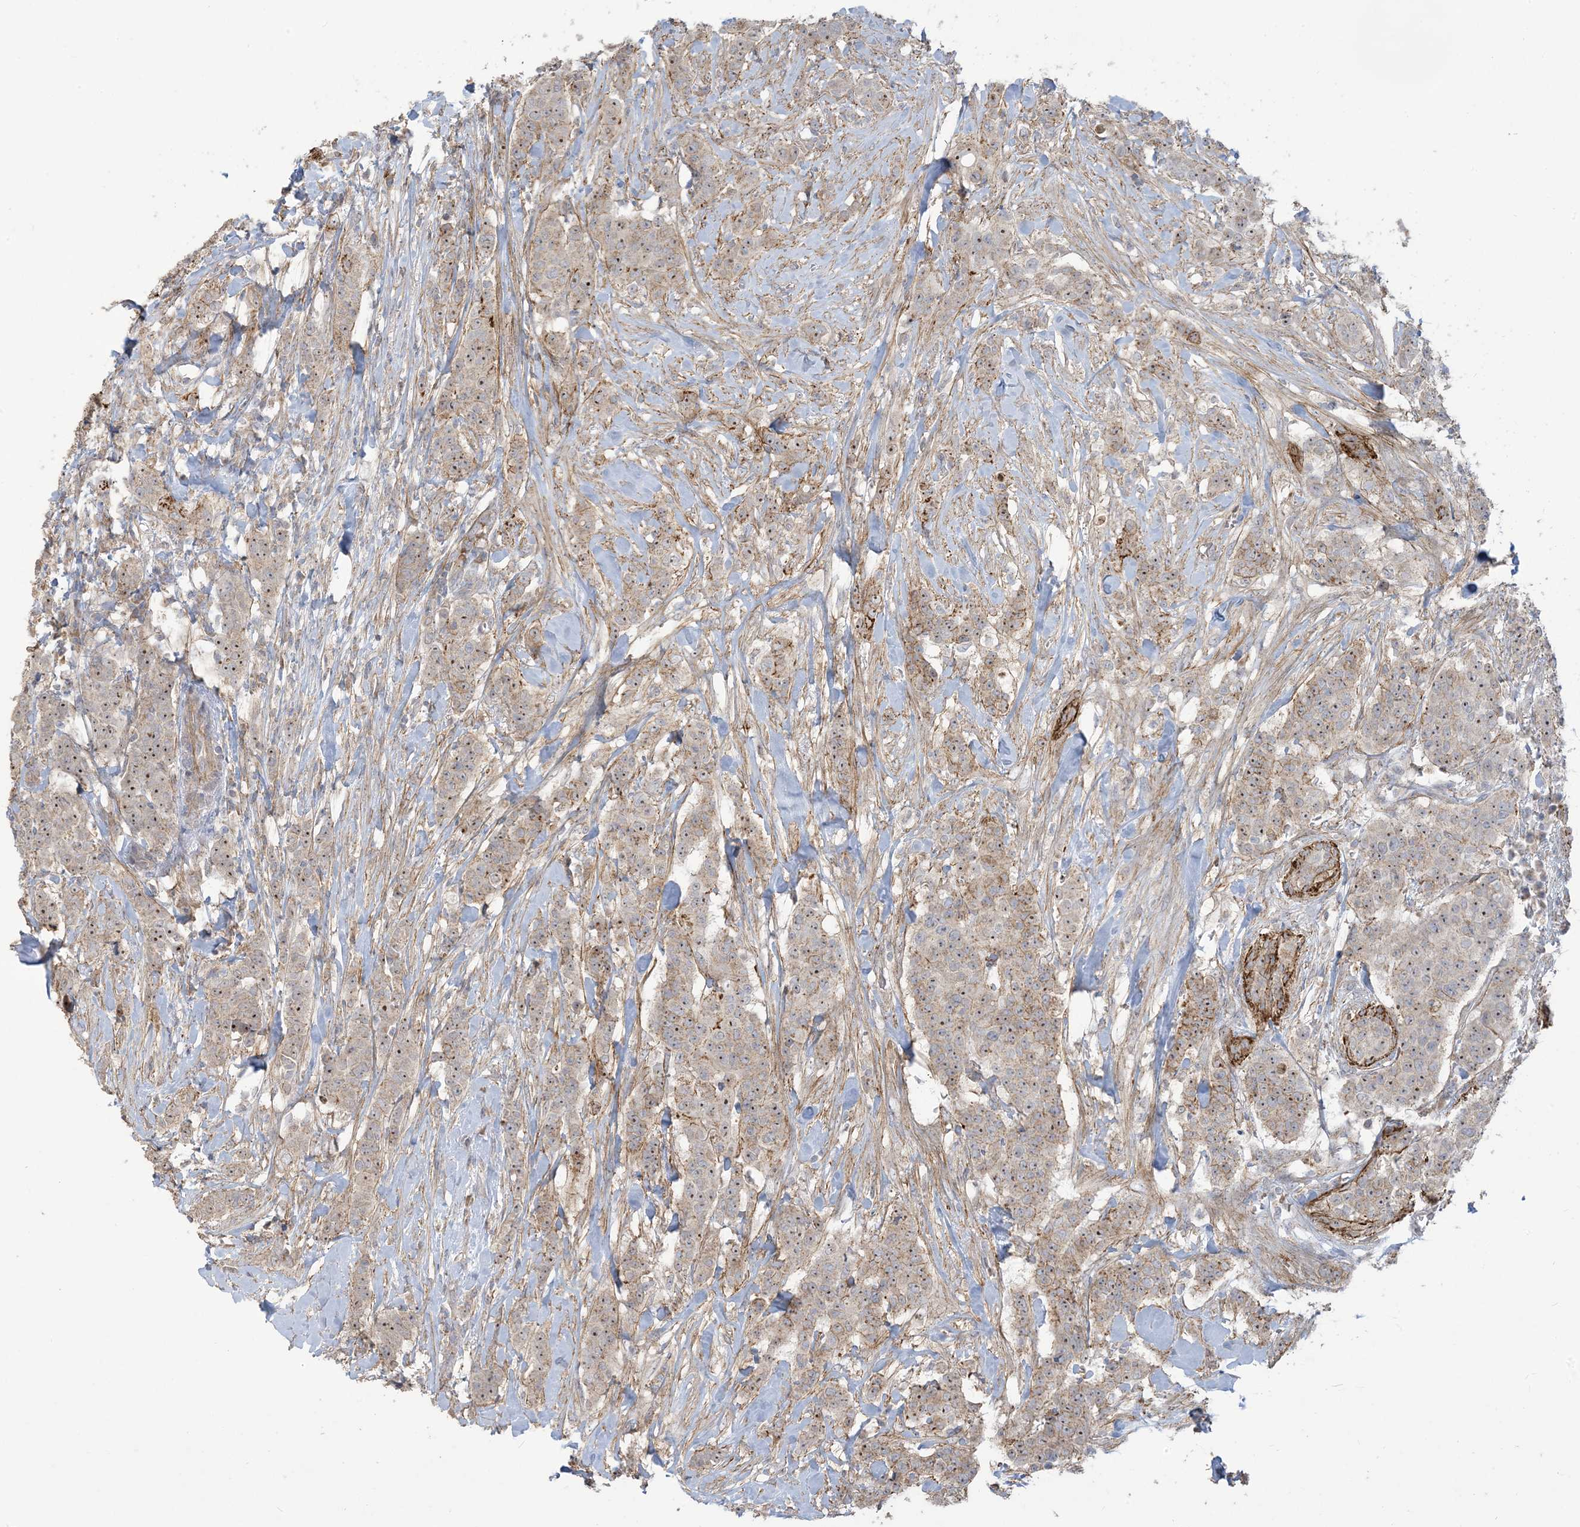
{"staining": {"intensity": "moderate", "quantity": ">75%", "location": "nuclear"}, "tissue": "breast cancer", "cell_type": "Tumor cells", "image_type": "cancer", "snomed": [{"axis": "morphology", "description": "Duct carcinoma"}, {"axis": "topography", "description": "Breast"}], "caption": "Approximately >75% of tumor cells in breast invasive ductal carcinoma reveal moderate nuclear protein staining as visualized by brown immunohistochemical staining.", "gene": "KLHL18", "patient": {"sex": "female", "age": 40}}